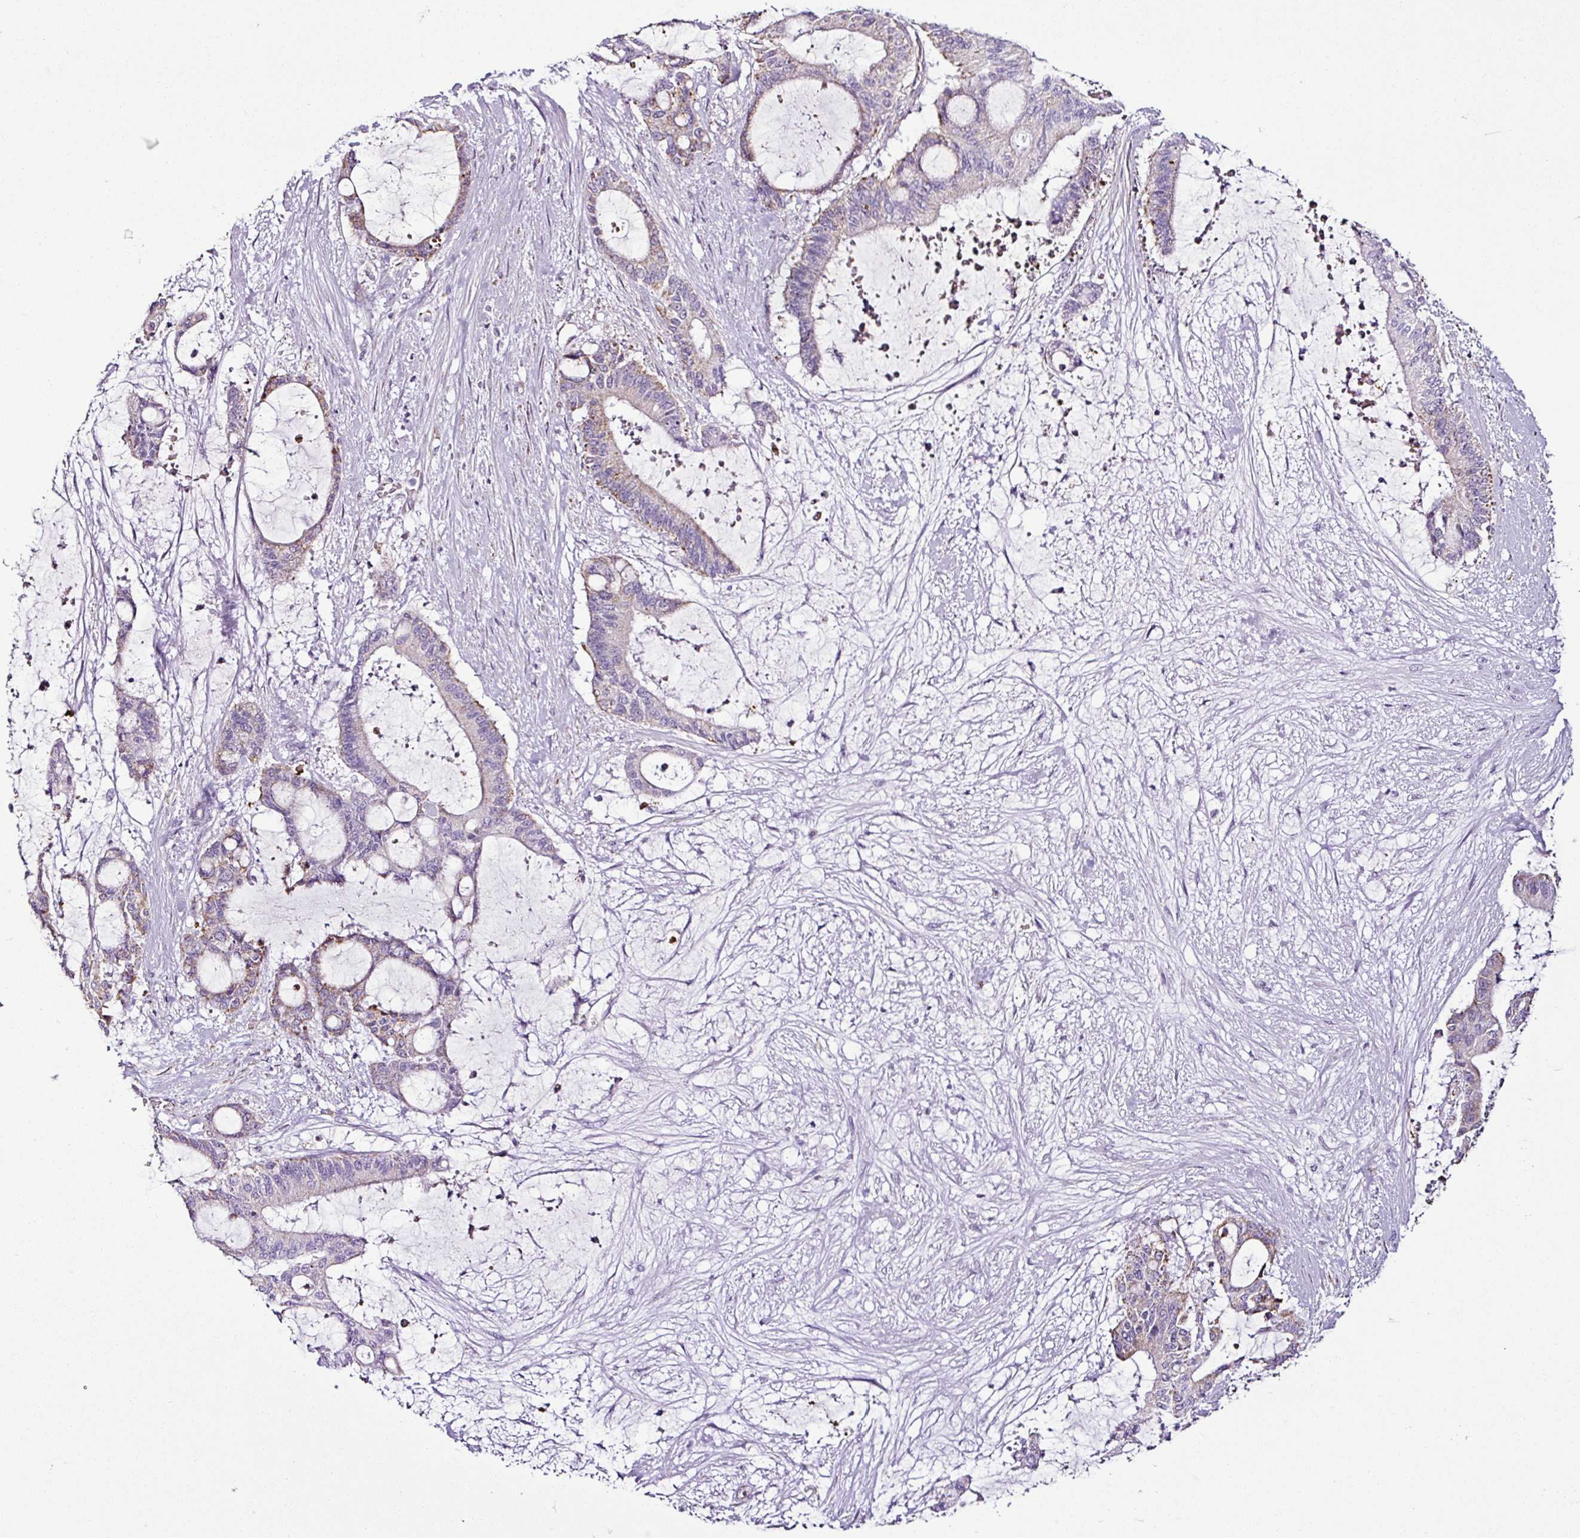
{"staining": {"intensity": "moderate", "quantity": "<25%", "location": "cytoplasmic/membranous"}, "tissue": "liver cancer", "cell_type": "Tumor cells", "image_type": "cancer", "snomed": [{"axis": "morphology", "description": "Normal tissue, NOS"}, {"axis": "morphology", "description": "Cholangiocarcinoma"}, {"axis": "topography", "description": "Liver"}, {"axis": "topography", "description": "Peripheral nerve tissue"}], "caption": "Liver cancer (cholangiocarcinoma) tissue reveals moderate cytoplasmic/membranous positivity in about <25% of tumor cells, visualized by immunohistochemistry.", "gene": "DPAGT1", "patient": {"sex": "female", "age": 73}}